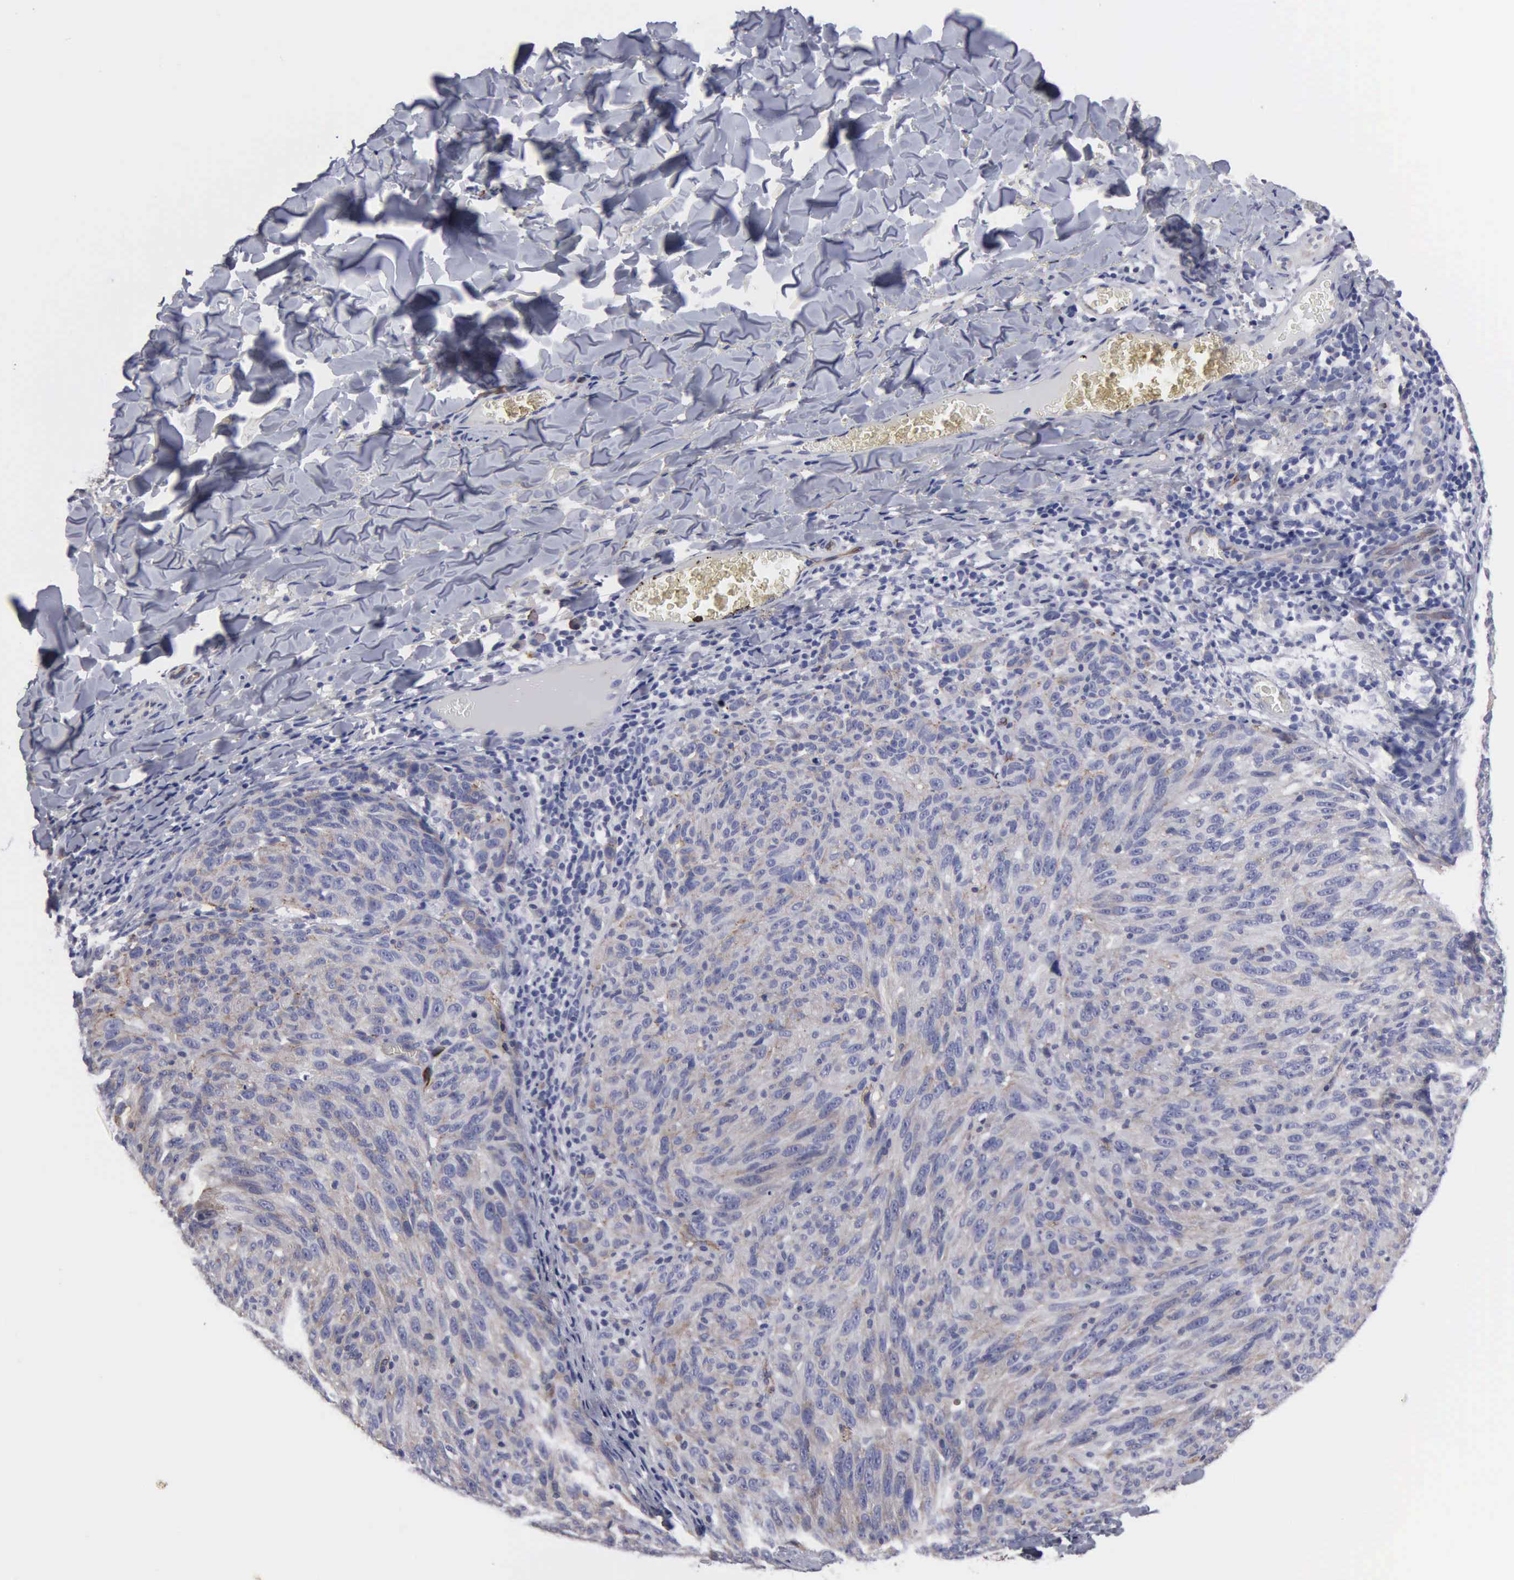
{"staining": {"intensity": "weak", "quantity": "25%-75%", "location": "cytoplasmic/membranous"}, "tissue": "melanoma", "cell_type": "Tumor cells", "image_type": "cancer", "snomed": [{"axis": "morphology", "description": "Malignant melanoma, NOS"}, {"axis": "topography", "description": "Skin"}], "caption": "About 25%-75% of tumor cells in malignant melanoma demonstrate weak cytoplasmic/membranous protein staining as visualized by brown immunohistochemical staining.", "gene": "RDX", "patient": {"sex": "male", "age": 76}}